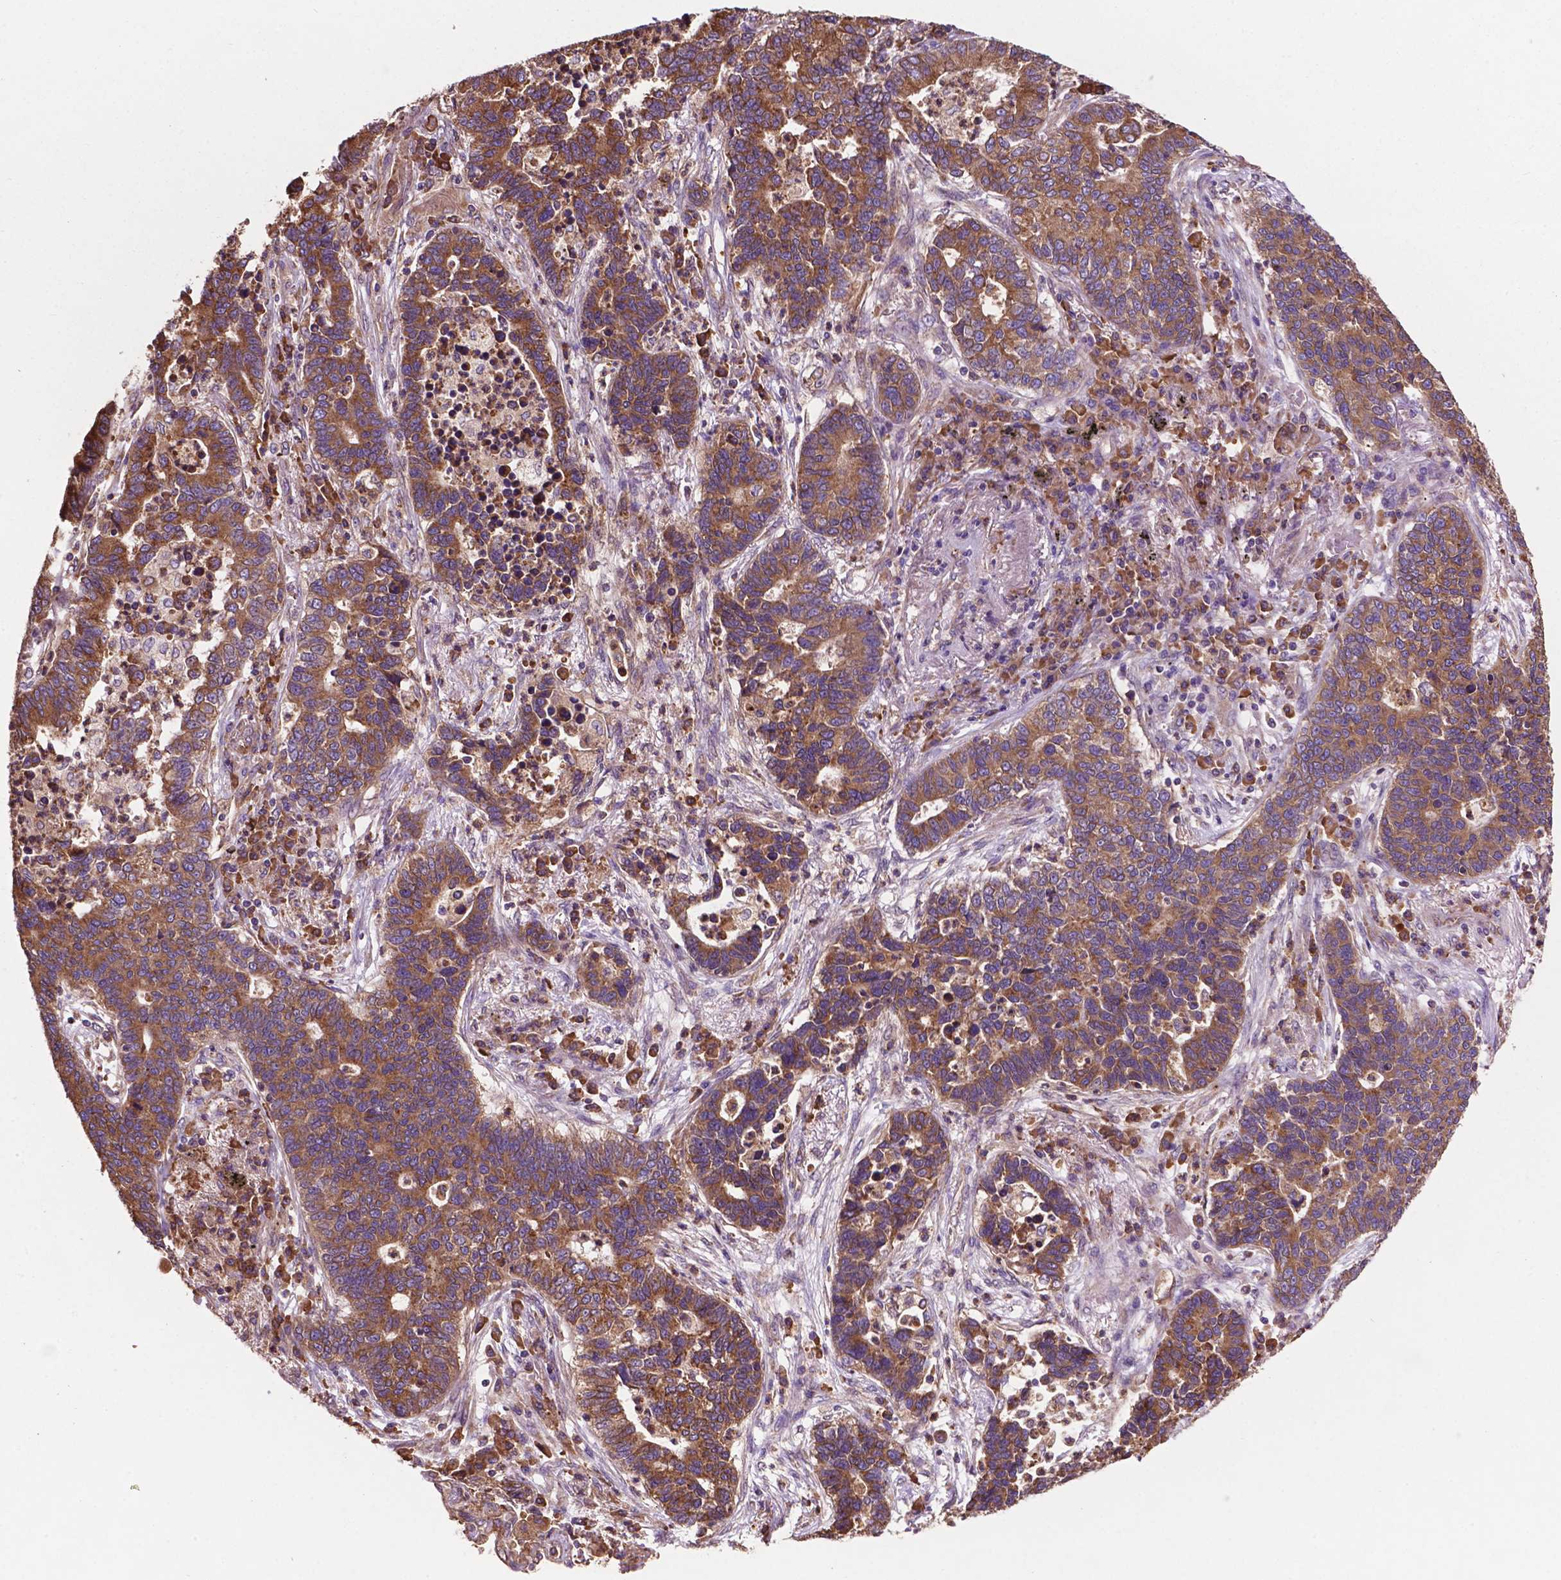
{"staining": {"intensity": "moderate", "quantity": ">75%", "location": "cytoplasmic/membranous"}, "tissue": "lung cancer", "cell_type": "Tumor cells", "image_type": "cancer", "snomed": [{"axis": "morphology", "description": "Adenocarcinoma, NOS"}, {"axis": "topography", "description": "Lung"}], "caption": "Immunohistochemistry (IHC) of adenocarcinoma (lung) shows medium levels of moderate cytoplasmic/membranous expression in about >75% of tumor cells.", "gene": "CCDC71L", "patient": {"sex": "female", "age": 57}}